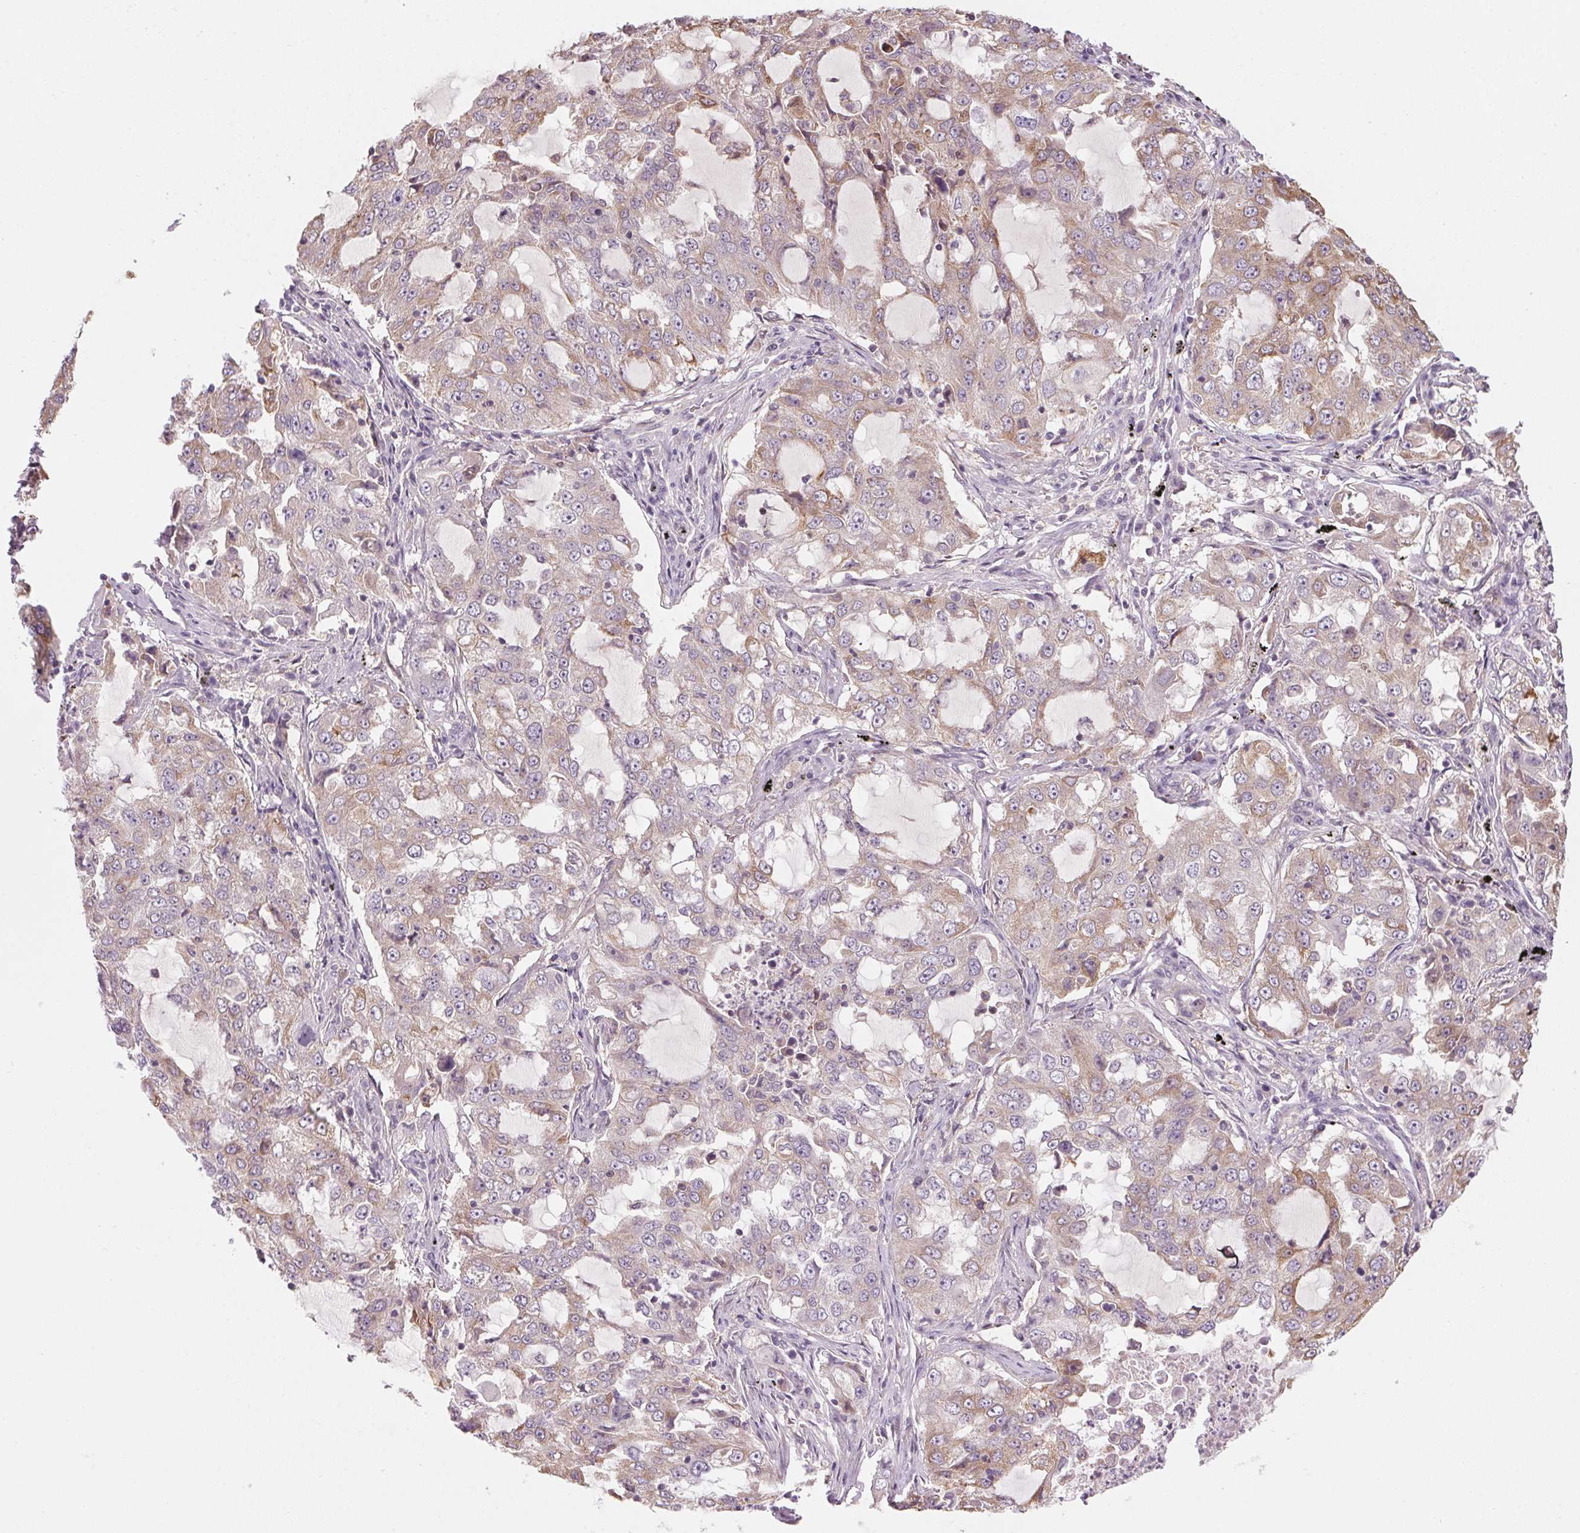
{"staining": {"intensity": "weak", "quantity": "25%-75%", "location": "cytoplasmic/membranous"}, "tissue": "lung cancer", "cell_type": "Tumor cells", "image_type": "cancer", "snomed": [{"axis": "morphology", "description": "Adenocarcinoma, NOS"}, {"axis": "topography", "description": "Lung"}], "caption": "Lung cancer stained with a brown dye displays weak cytoplasmic/membranous positive staining in approximately 25%-75% of tumor cells.", "gene": "HHLA2", "patient": {"sex": "female", "age": 61}}